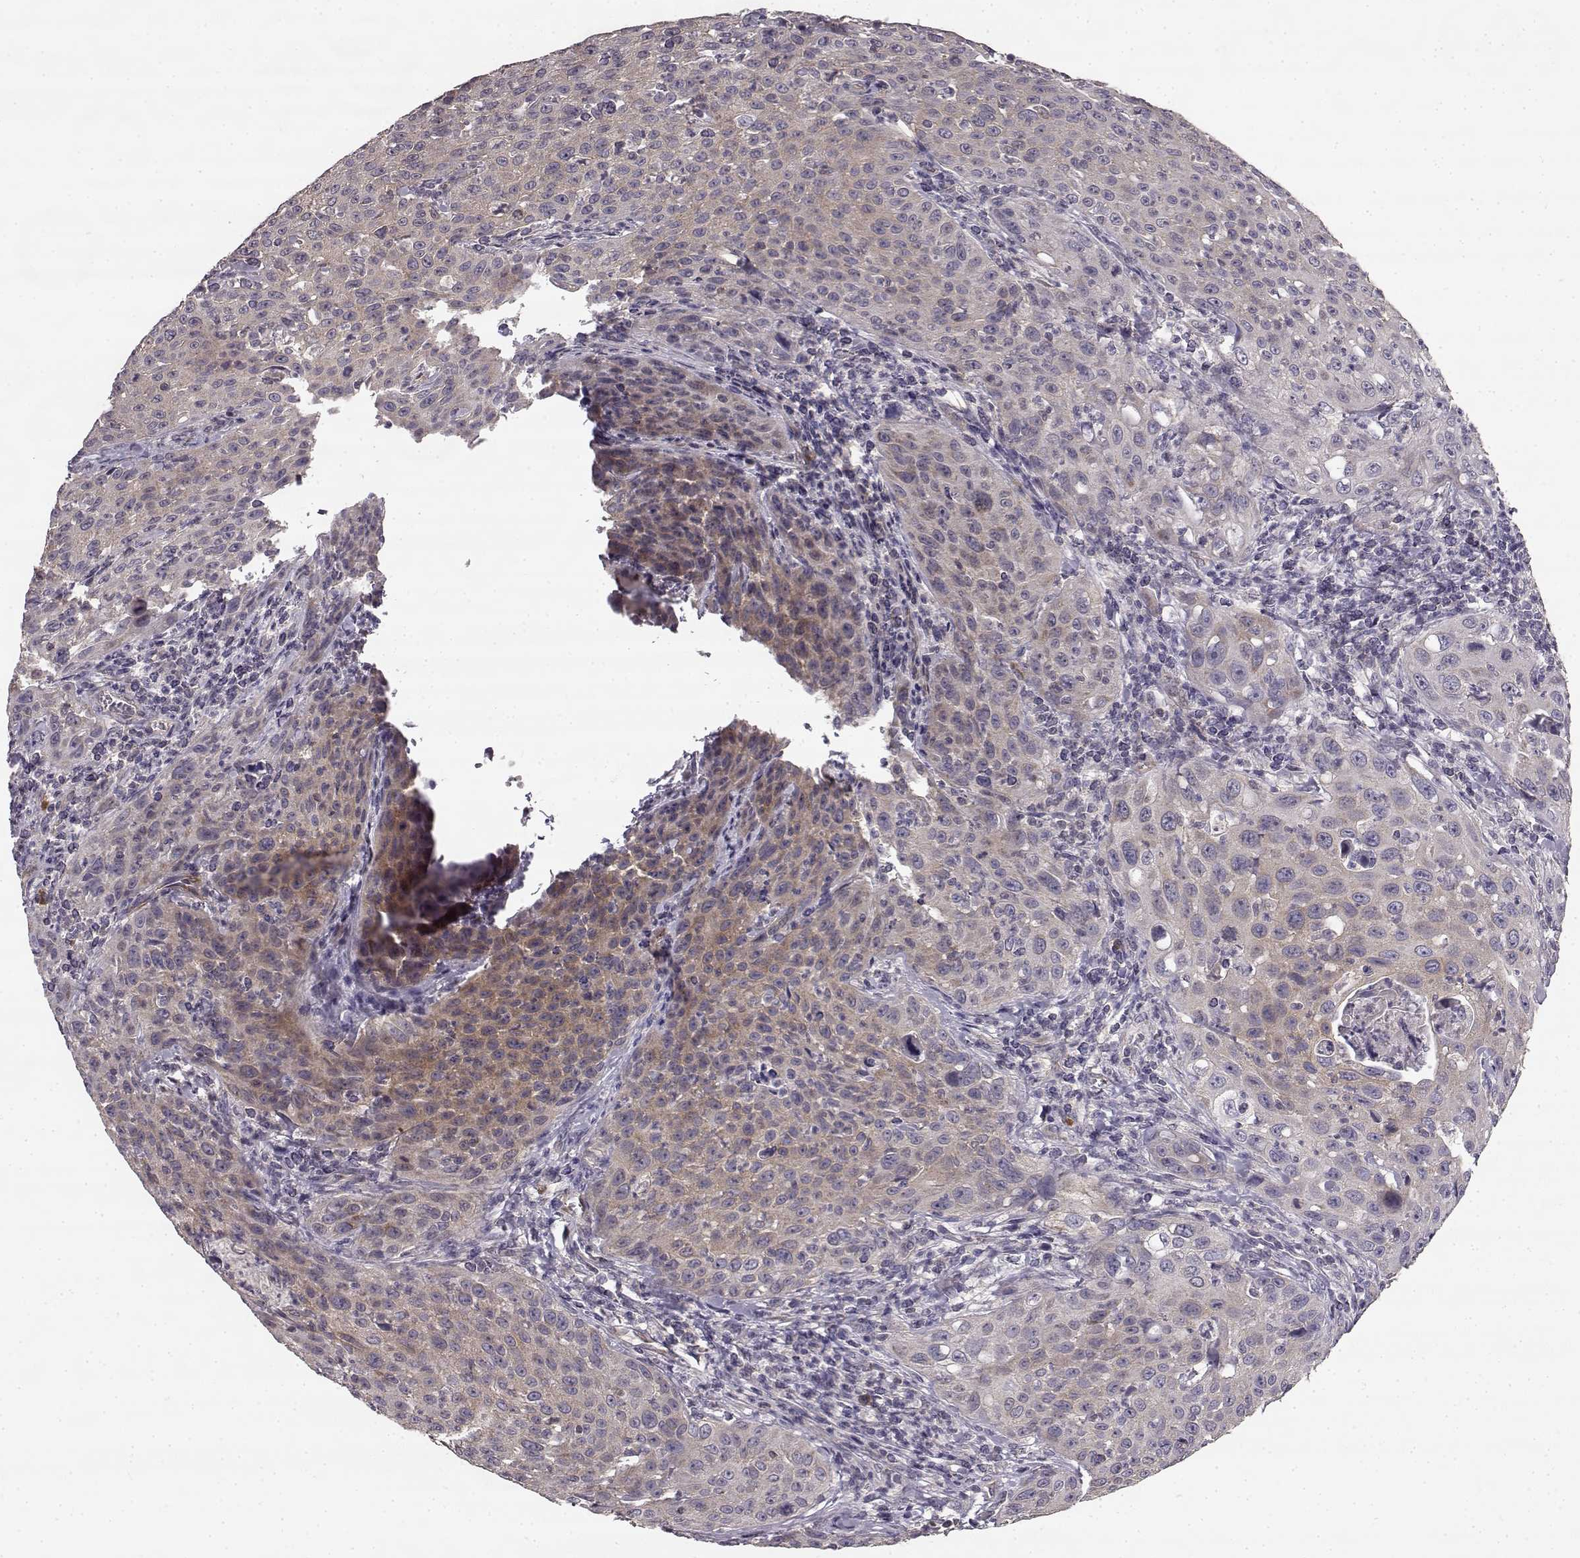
{"staining": {"intensity": "weak", "quantity": "25%-75%", "location": "cytoplasmic/membranous"}, "tissue": "cervical cancer", "cell_type": "Tumor cells", "image_type": "cancer", "snomed": [{"axis": "morphology", "description": "Squamous cell carcinoma, NOS"}, {"axis": "topography", "description": "Cervix"}], "caption": "Immunohistochemical staining of cervical squamous cell carcinoma demonstrates low levels of weak cytoplasmic/membranous staining in approximately 25%-75% of tumor cells.", "gene": "ERBB3", "patient": {"sex": "female", "age": 26}}